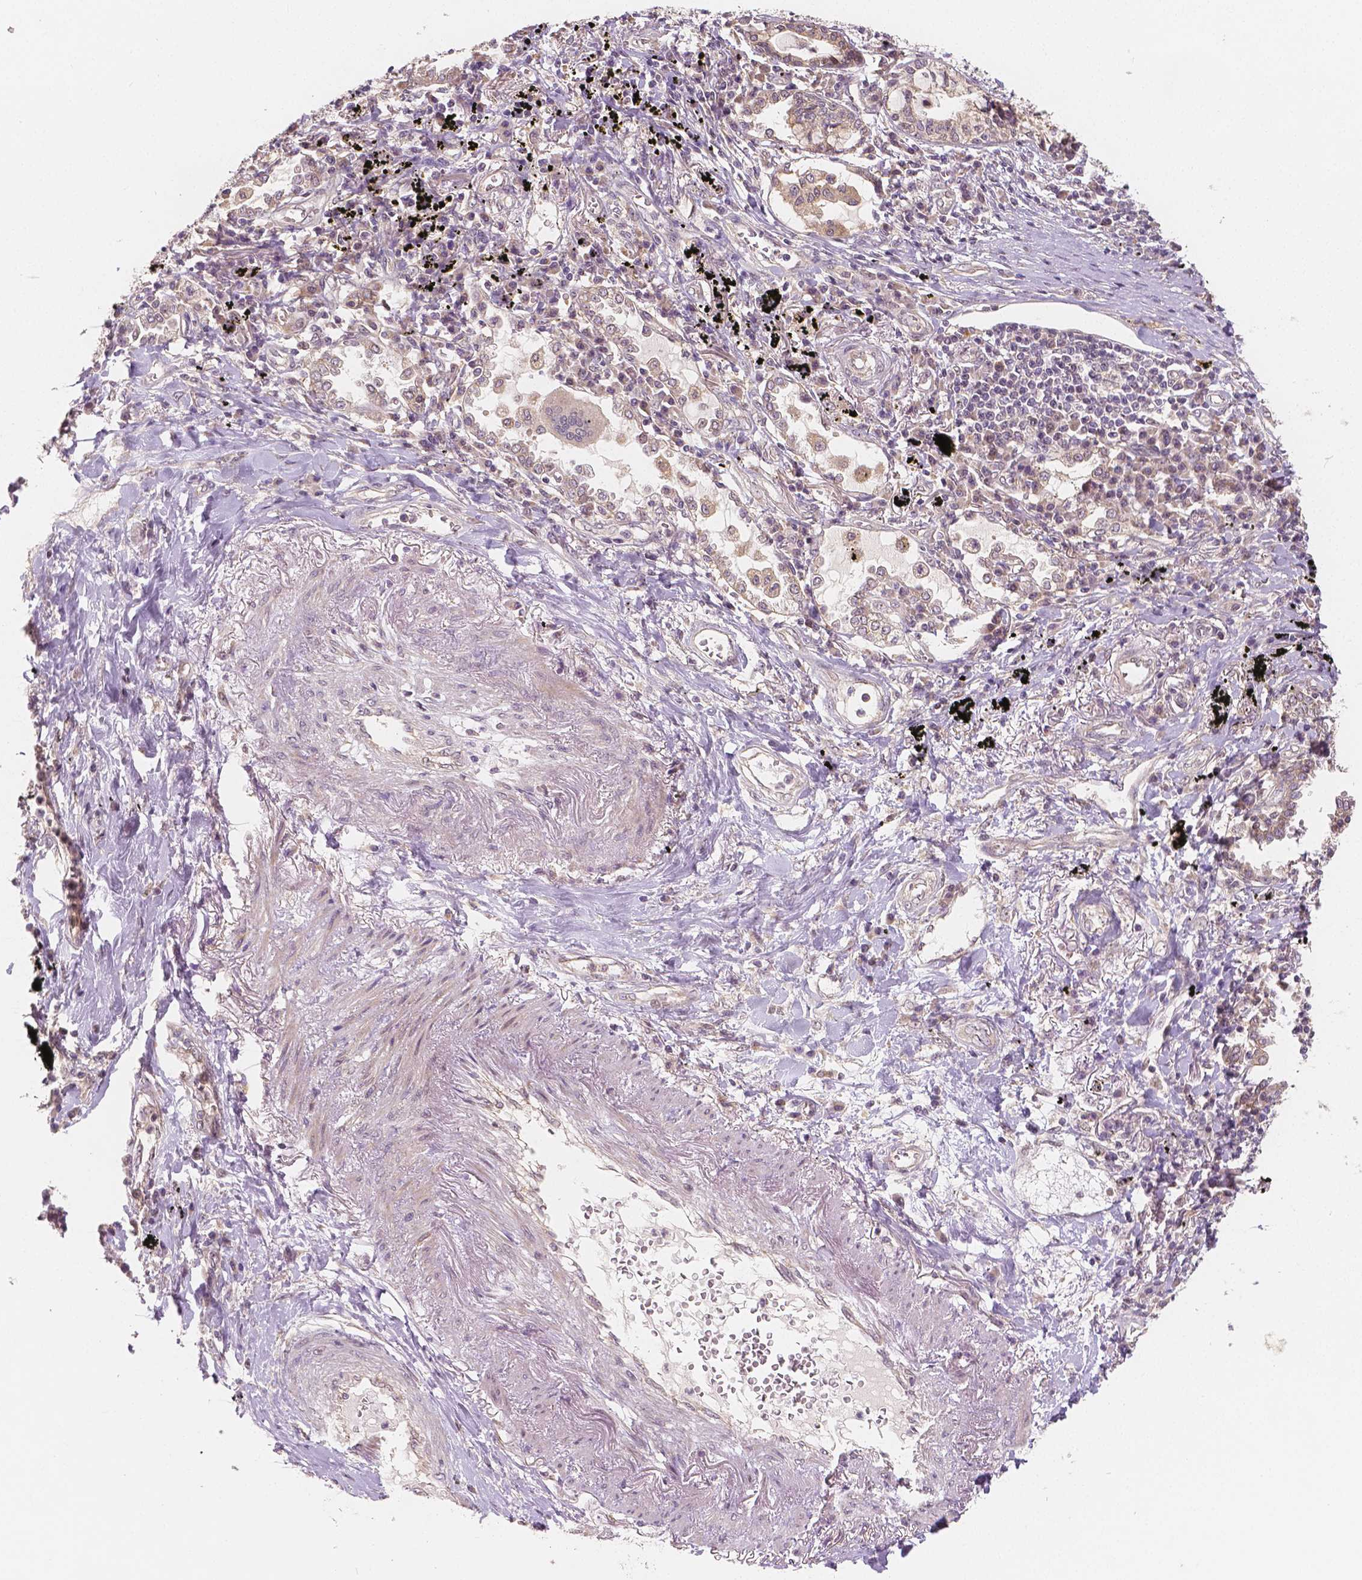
{"staining": {"intensity": "weak", "quantity": "<25%", "location": "cytoplasmic/membranous"}, "tissue": "lung cancer", "cell_type": "Tumor cells", "image_type": "cancer", "snomed": [{"axis": "morphology", "description": "Squamous cell carcinoma, NOS"}, {"axis": "topography", "description": "Lung"}], "caption": "Squamous cell carcinoma (lung) was stained to show a protein in brown. There is no significant positivity in tumor cells. (DAB immunohistochemistry (IHC) visualized using brightfield microscopy, high magnification).", "gene": "SNX12", "patient": {"sex": "male", "age": 78}}